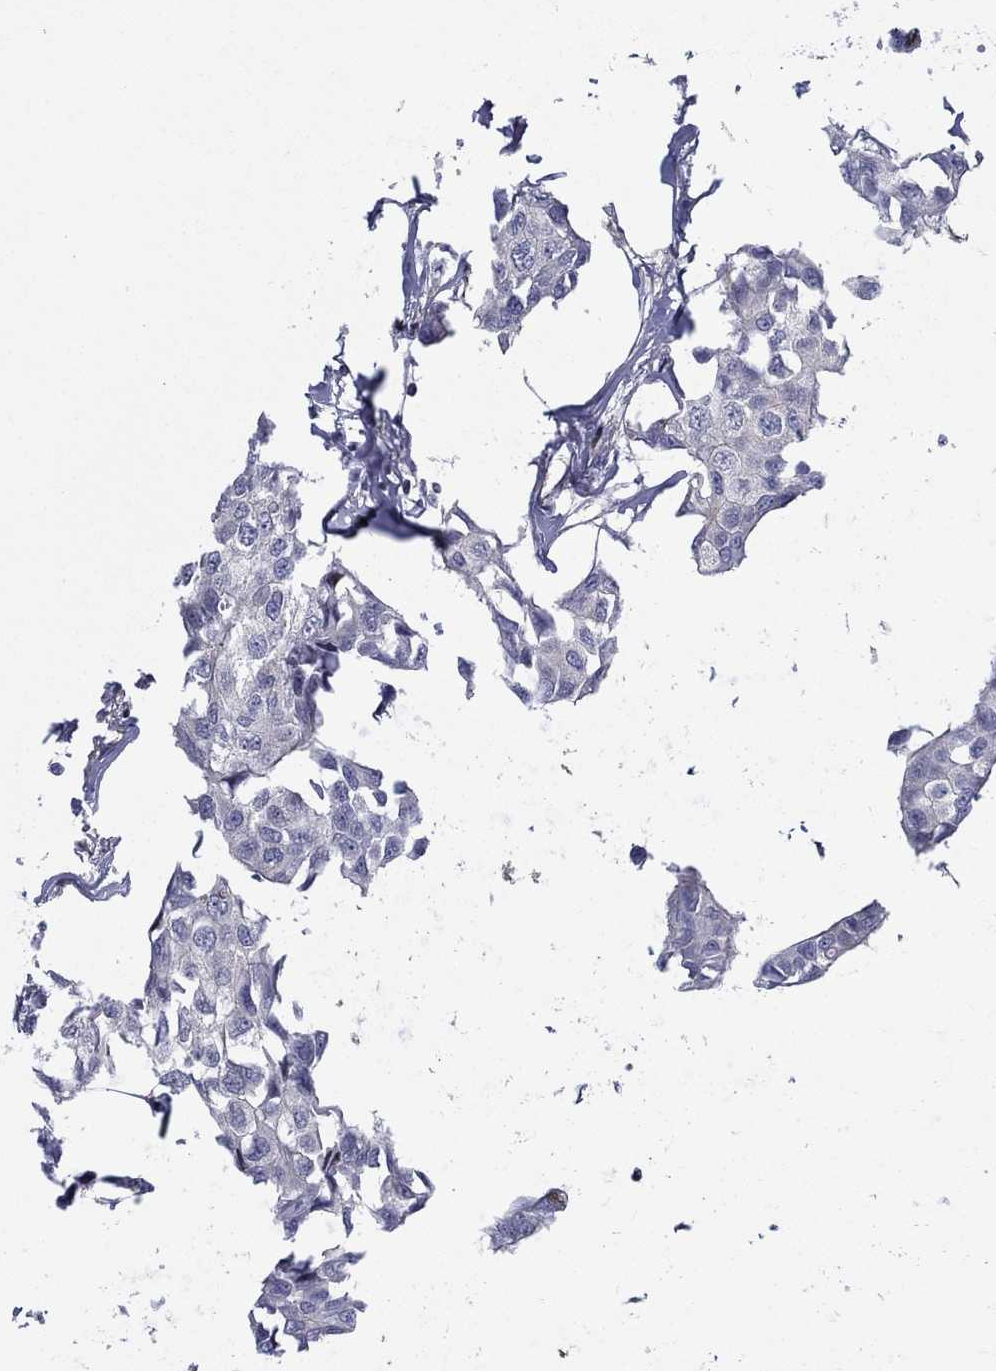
{"staining": {"intensity": "negative", "quantity": "none", "location": "none"}, "tissue": "breast cancer", "cell_type": "Tumor cells", "image_type": "cancer", "snomed": [{"axis": "morphology", "description": "Duct carcinoma"}, {"axis": "topography", "description": "Breast"}], "caption": "Protein analysis of breast cancer shows no significant positivity in tumor cells.", "gene": "ZNHIT3", "patient": {"sex": "female", "age": 80}}